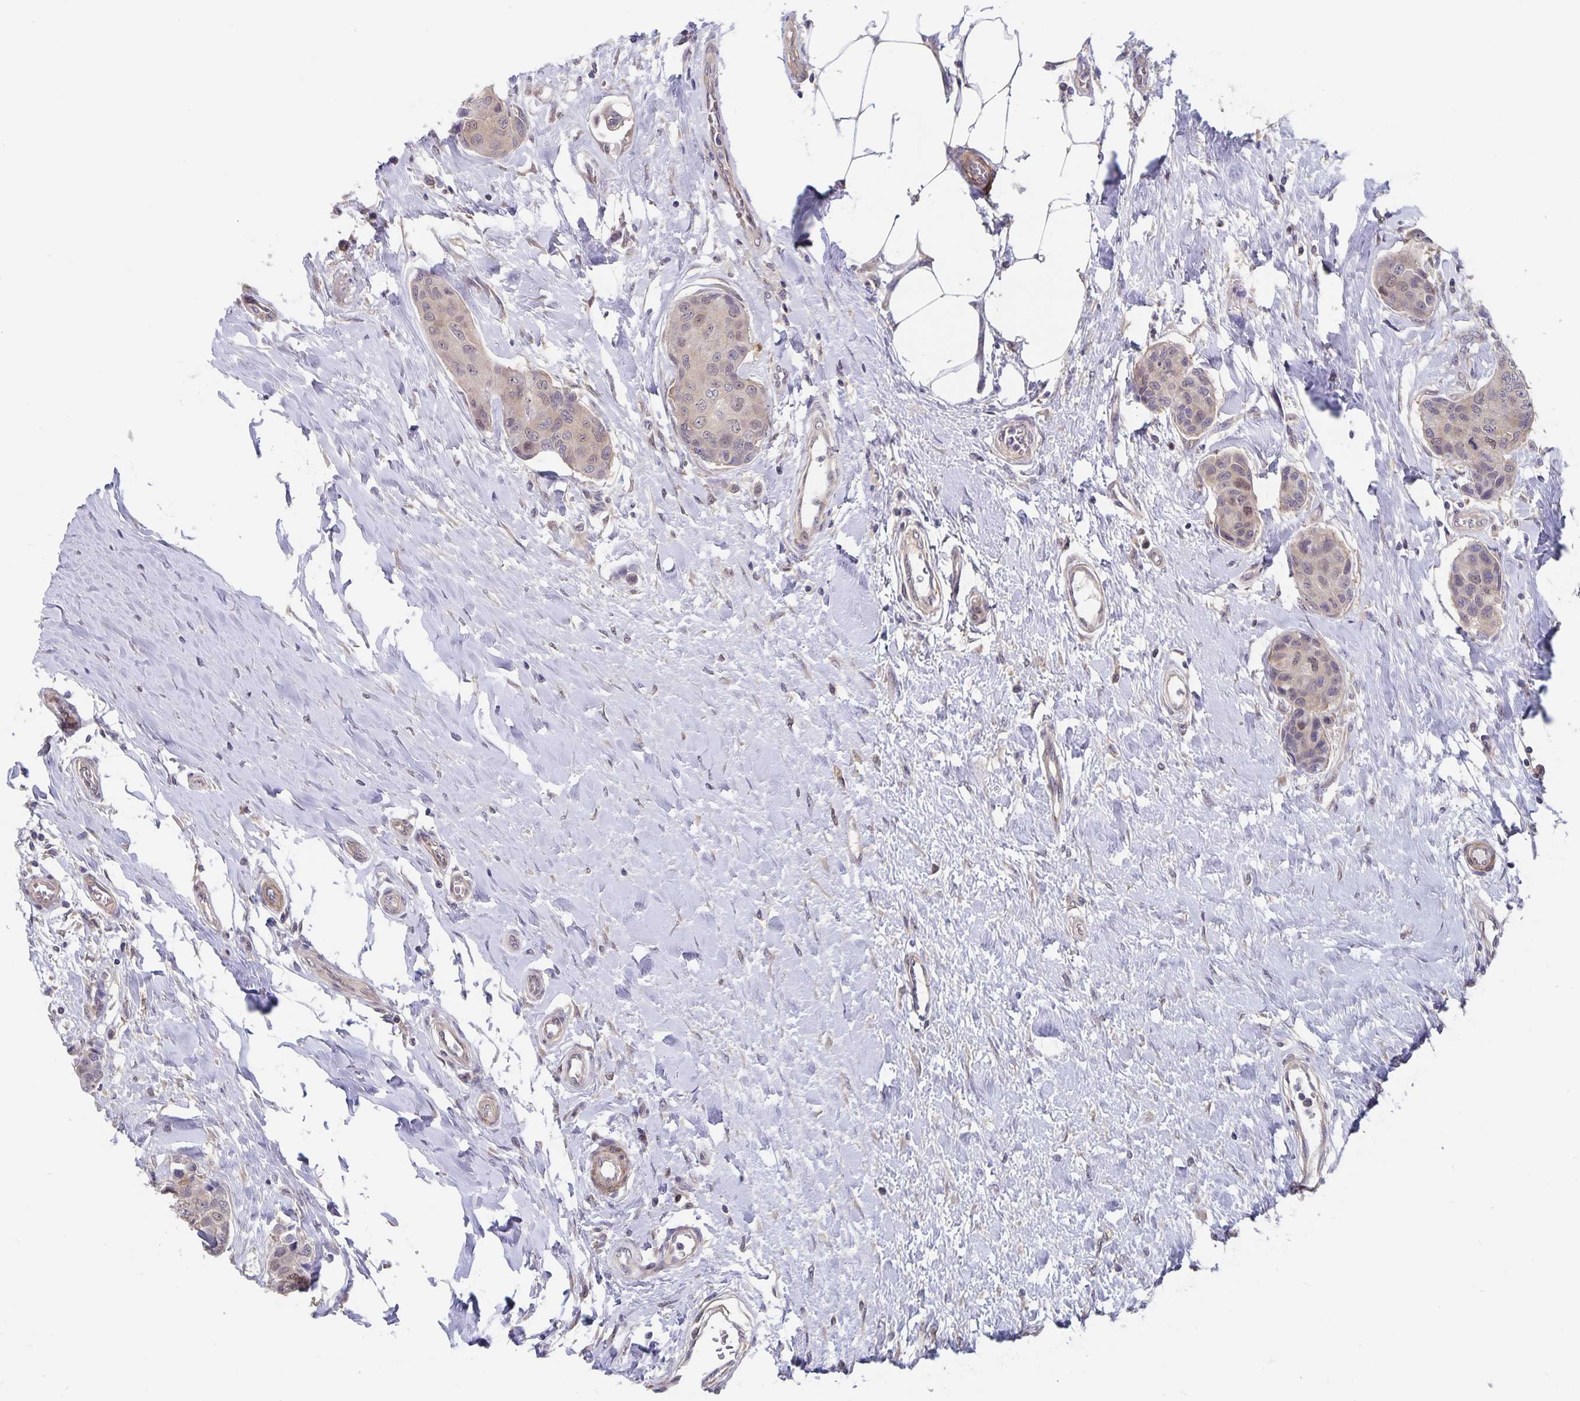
{"staining": {"intensity": "weak", "quantity": "25%-75%", "location": "cytoplasmic/membranous,nuclear"}, "tissue": "breast cancer", "cell_type": "Tumor cells", "image_type": "cancer", "snomed": [{"axis": "morphology", "description": "Duct carcinoma"}, {"axis": "topography", "description": "Breast"}], "caption": "Immunohistochemistry (IHC) of infiltrating ductal carcinoma (breast) shows low levels of weak cytoplasmic/membranous and nuclear staining in approximately 25%-75% of tumor cells.", "gene": "BAG6", "patient": {"sex": "female", "age": 80}}